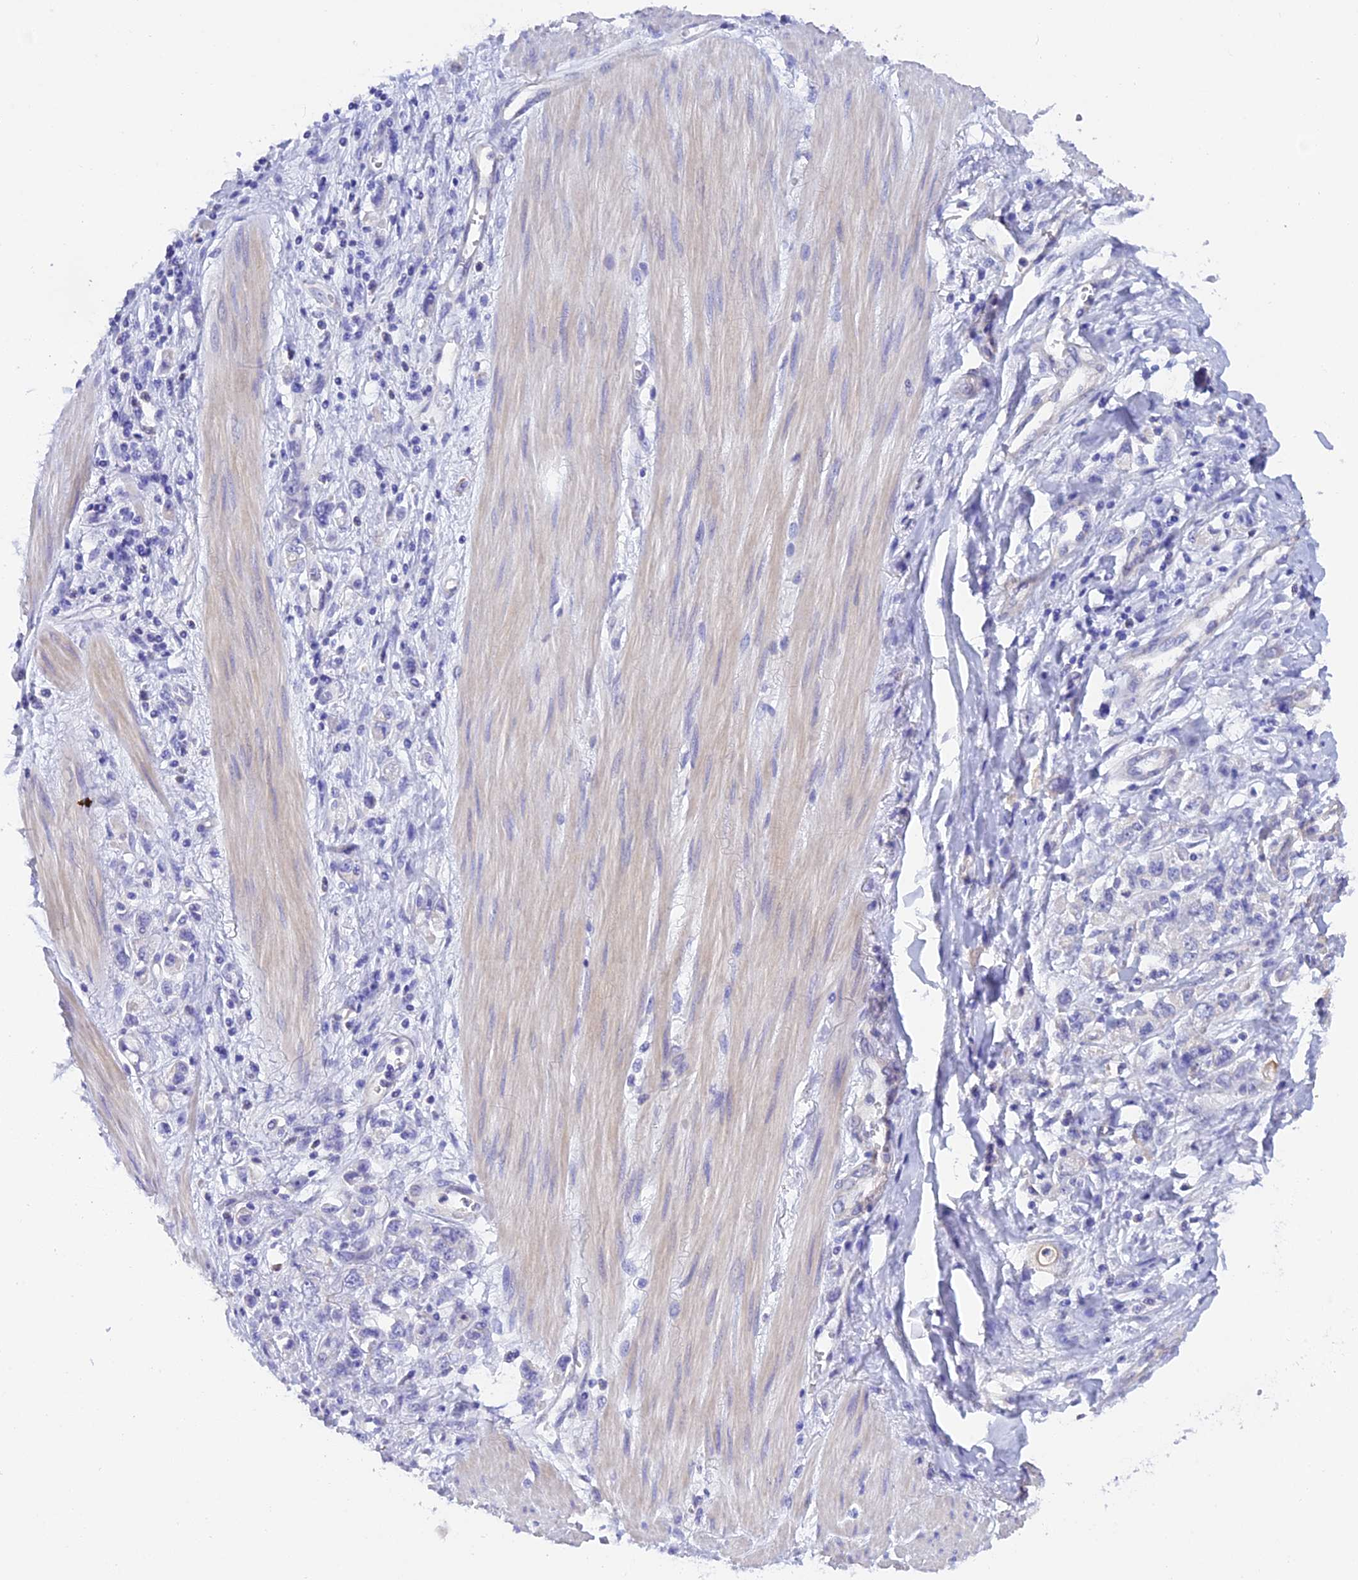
{"staining": {"intensity": "negative", "quantity": "none", "location": "none"}, "tissue": "stomach cancer", "cell_type": "Tumor cells", "image_type": "cancer", "snomed": [{"axis": "morphology", "description": "Adenocarcinoma, NOS"}, {"axis": "topography", "description": "Stomach"}], "caption": "Immunohistochemistry (IHC) photomicrograph of neoplastic tissue: adenocarcinoma (stomach) stained with DAB reveals no significant protein positivity in tumor cells. Brightfield microscopy of IHC stained with DAB (brown) and hematoxylin (blue), captured at high magnification.", "gene": "C17orf67", "patient": {"sex": "female", "age": 76}}